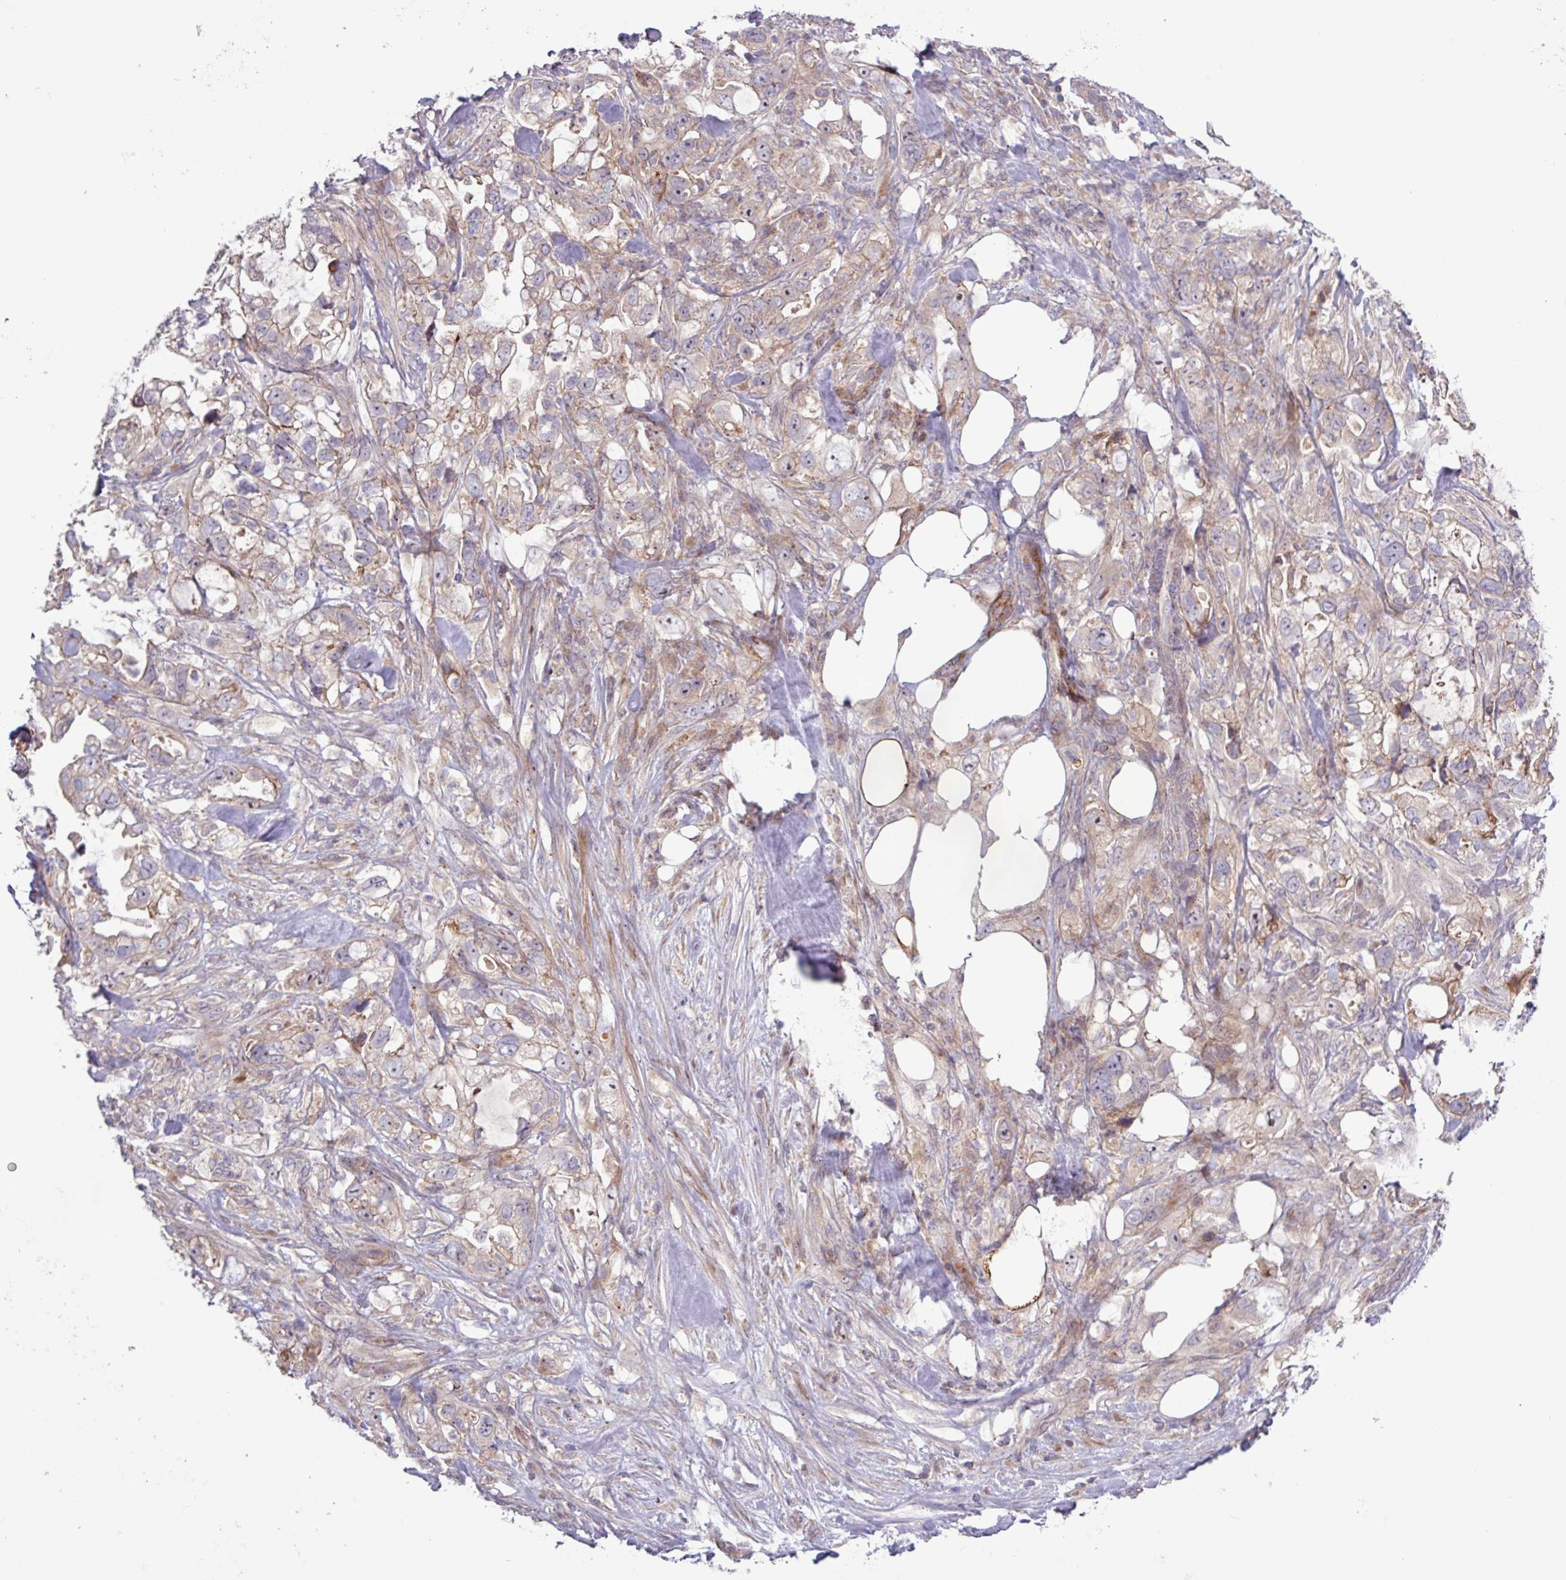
{"staining": {"intensity": "weak", "quantity": "<25%", "location": "cytoplasmic/membranous"}, "tissue": "pancreatic cancer", "cell_type": "Tumor cells", "image_type": "cancer", "snomed": [{"axis": "morphology", "description": "Adenocarcinoma, NOS"}, {"axis": "topography", "description": "Pancreas"}], "caption": "Immunohistochemistry (IHC) image of neoplastic tissue: human adenocarcinoma (pancreatic) stained with DAB exhibits no significant protein positivity in tumor cells.", "gene": "TNFSF12", "patient": {"sex": "female", "age": 61}}